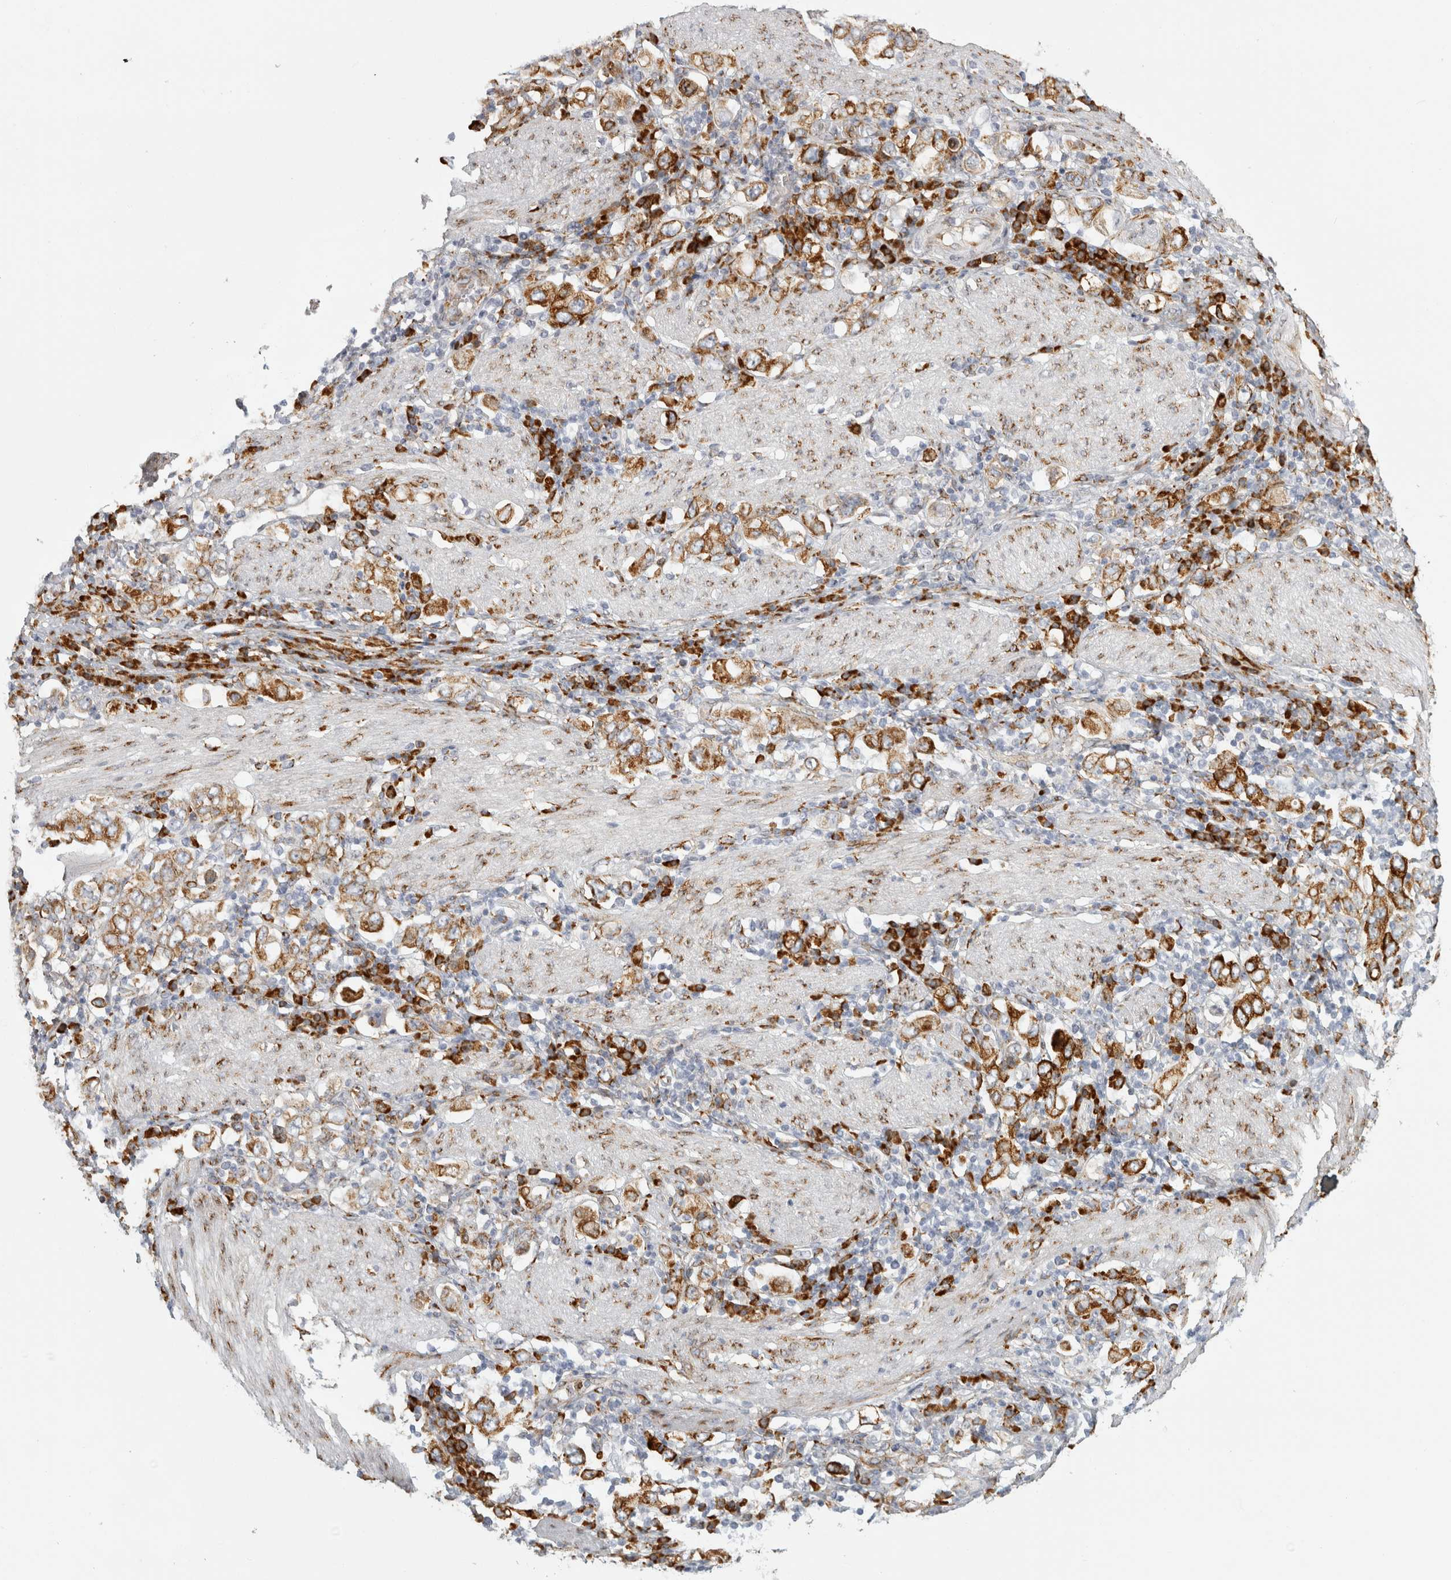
{"staining": {"intensity": "moderate", "quantity": ">75%", "location": "cytoplasmic/membranous"}, "tissue": "stomach cancer", "cell_type": "Tumor cells", "image_type": "cancer", "snomed": [{"axis": "morphology", "description": "Adenocarcinoma, NOS"}, {"axis": "topography", "description": "Stomach, upper"}], "caption": "High-power microscopy captured an immunohistochemistry (IHC) histopathology image of adenocarcinoma (stomach), revealing moderate cytoplasmic/membranous expression in approximately >75% of tumor cells.", "gene": "OSTN", "patient": {"sex": "male", "age": 62}}